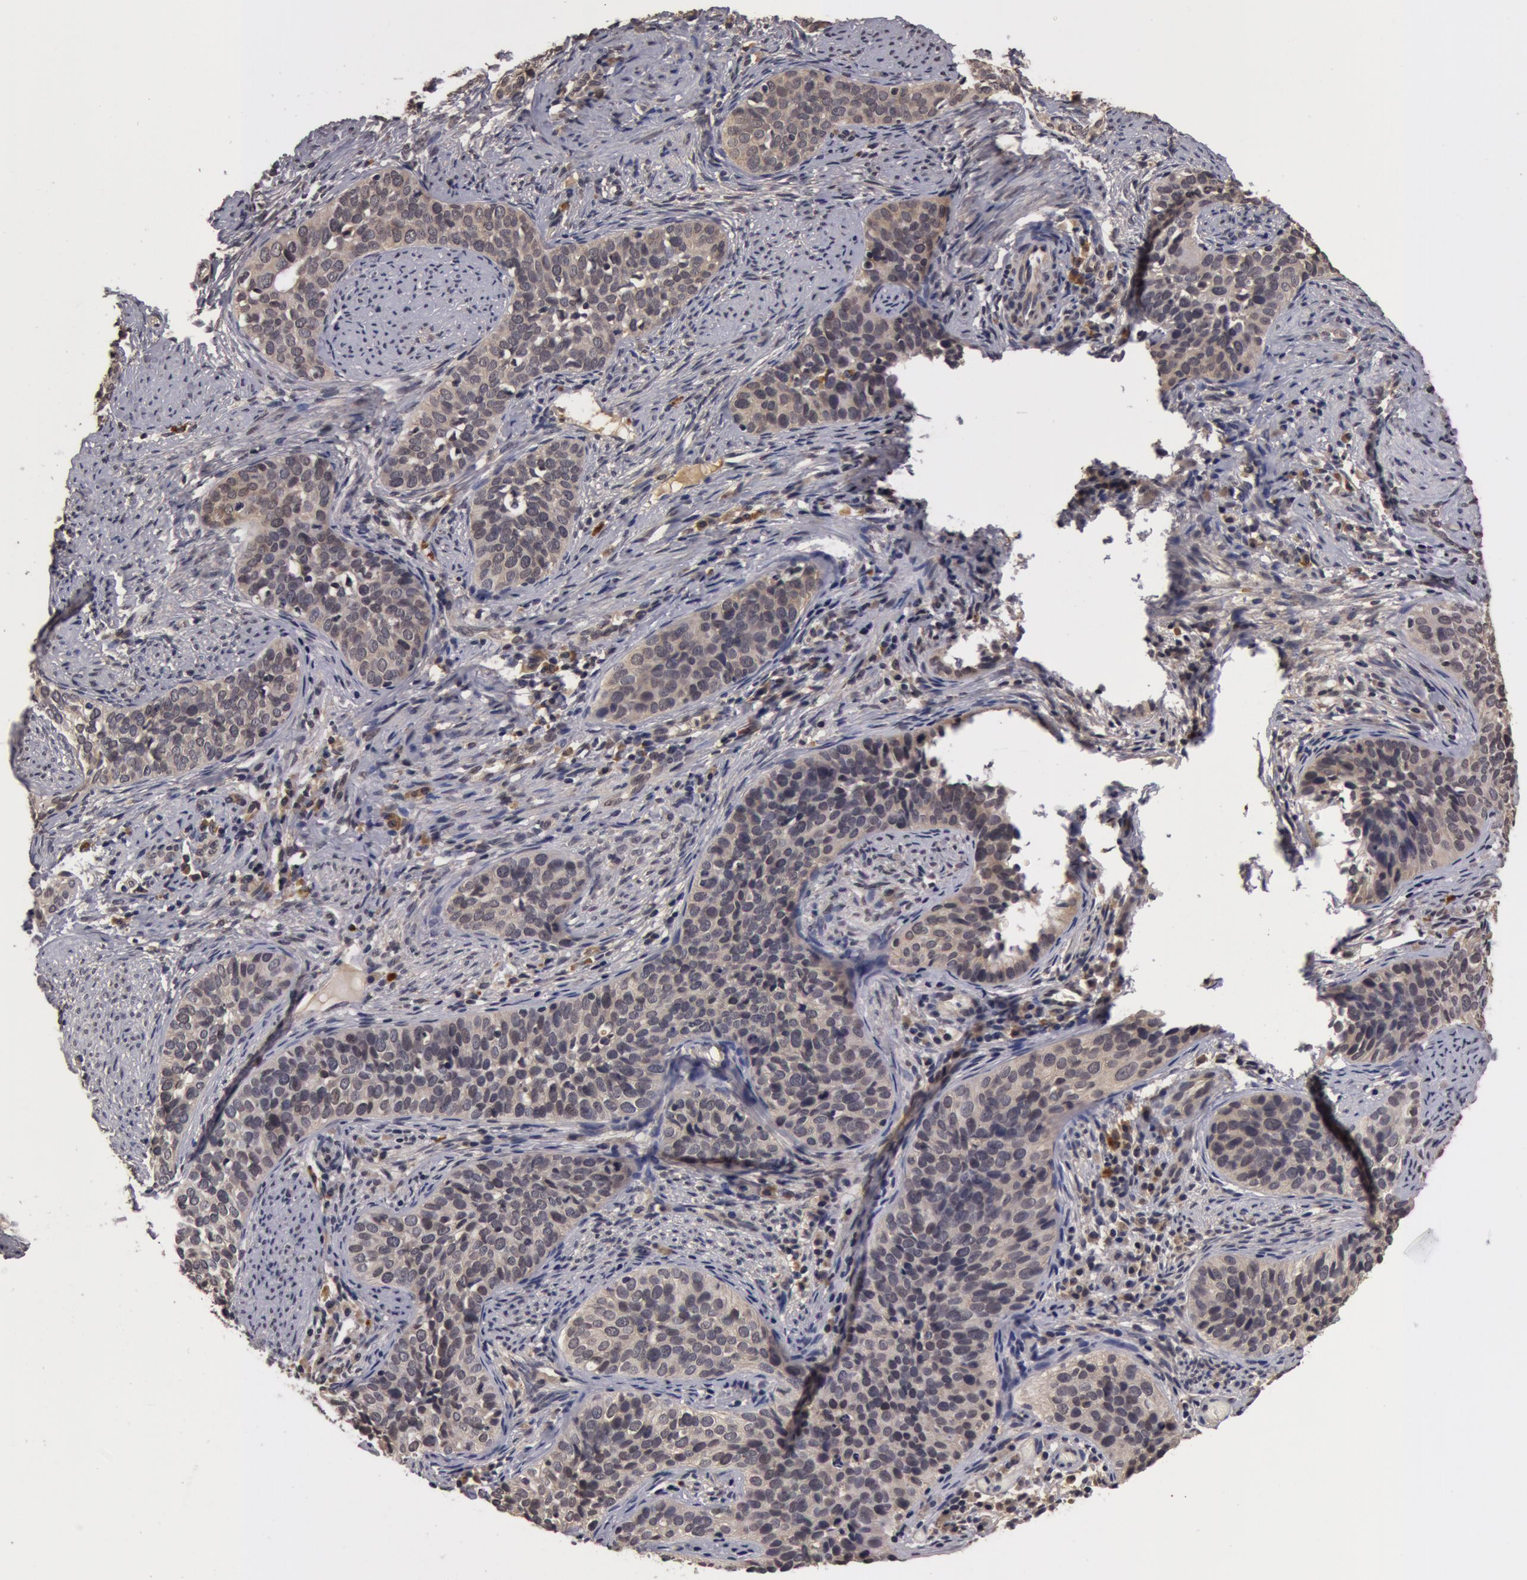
{"staining": {"intensity": "weak", "quantity": ">75%", "location": "cytoplasmic/membranous"}, "tissue": "cervical cancer", "cell_type": "Tumor cells", "image_type": "cancer", "snomed": [{"axis": "morphology", "description": "Squamous cell carcinoma, NOS"}, {"axis": "topography", "description": "Cervix"}], "caption": "Cervical squamous cell carcinoma stained with a protein marker displays weak staining in tumor cells.", "gene": "BCHE", "patient": {"sex": "female", "age": 31}}